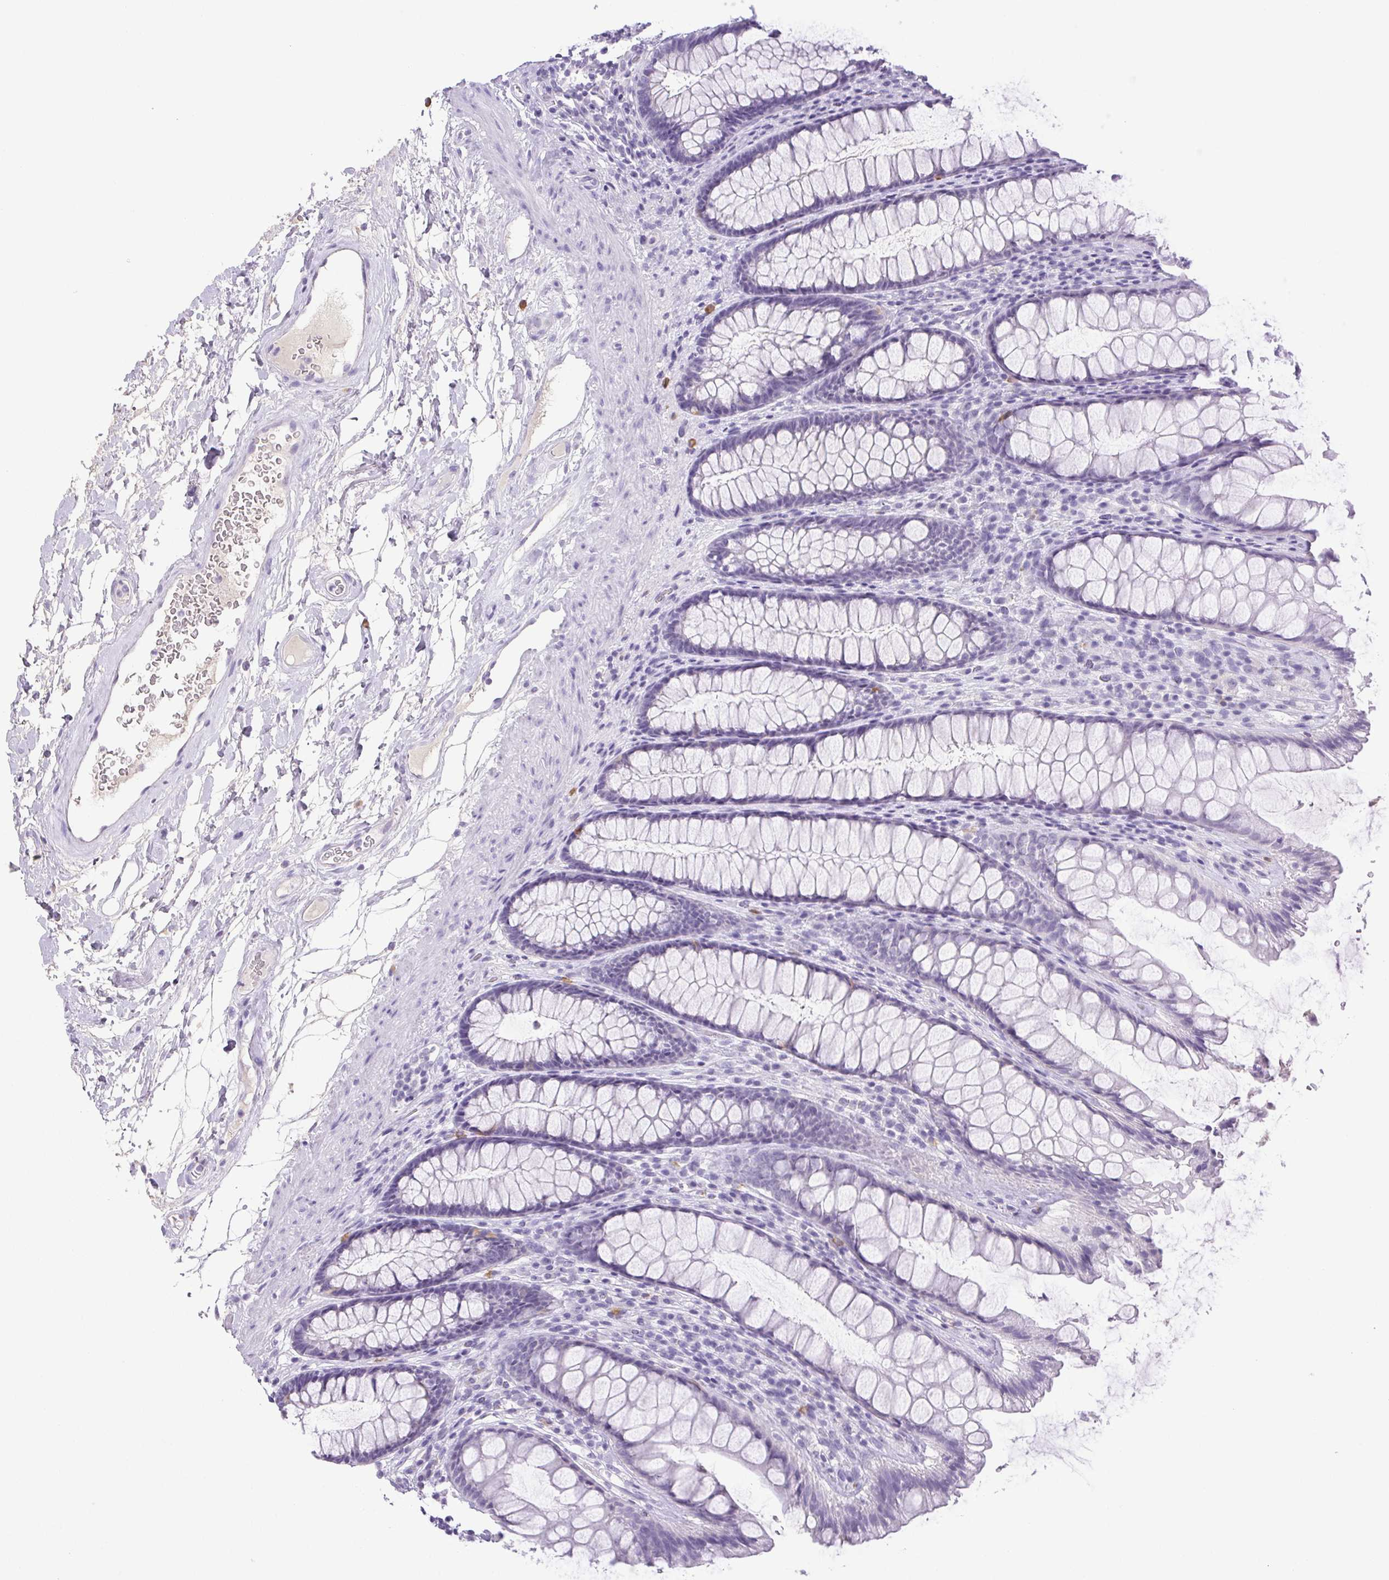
{"staining": {"intensity": "negative", "quantity": "none", "location": "none"}, "tissue": "rectum", "cell_type": "Glandular cells", "image_type": "normal", "snomed": [{"axis": "morphology", "description": "Normal tissue, NOS"}, {"axis": "topography", "description": "Rectum"}], "caption": "DAB (3,3'-diaminobenzidine) immunohistochemical staining of benign human rectum exhibits no significant expression in glandular cells.", "gene": "PAPPA2", "patient": {"sex": "male", "age": 72}}